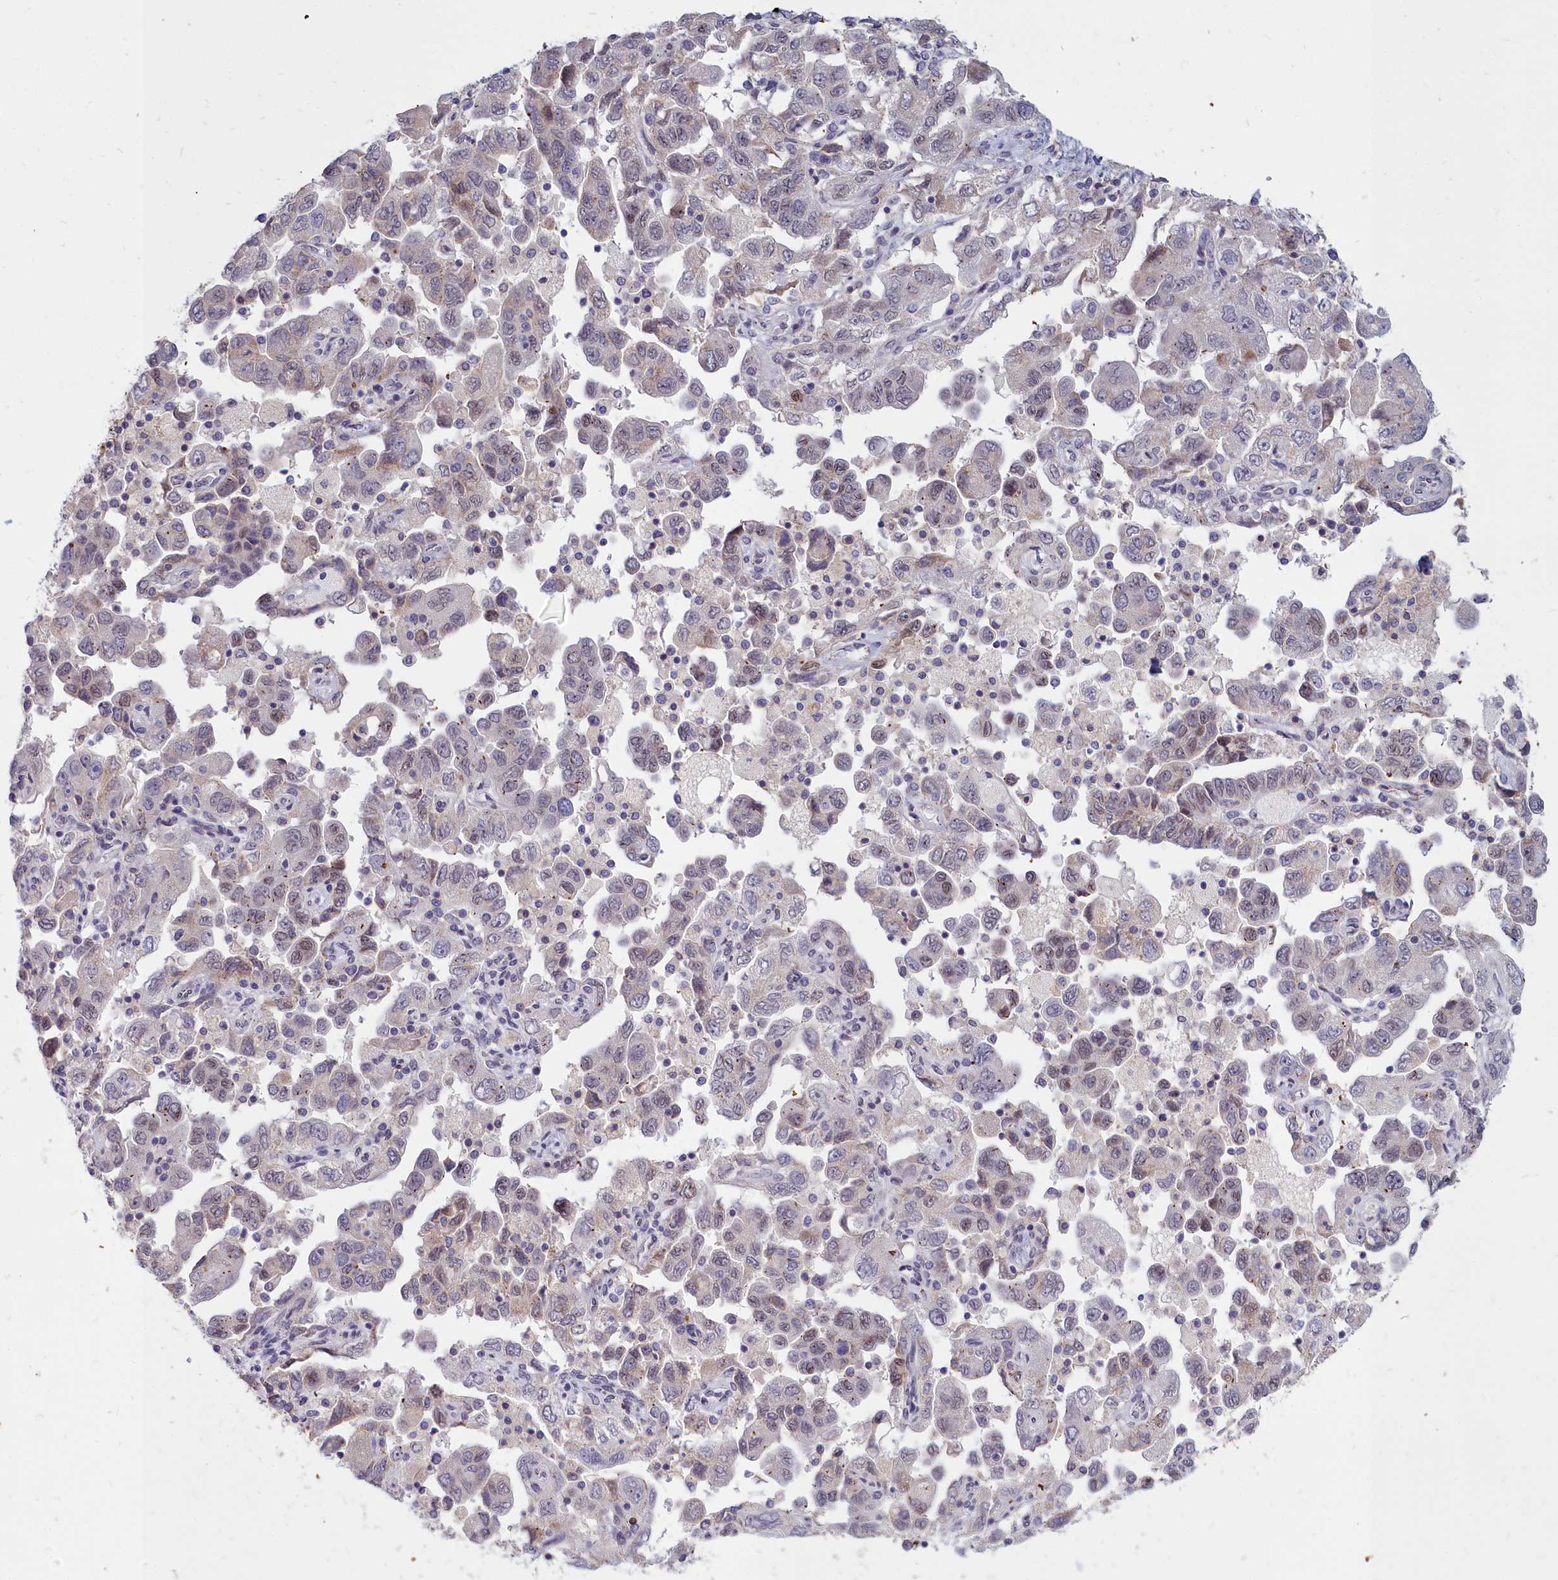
{"staining": {"intensity": "weak", "quantity": "25%-75%", "location": "nuclear"}, "tissue": "ovarian cancer", "cell_type": "Tumor cells", "image_type": "cancer", "snomed": [{"axis": "morphology", "description": "Carcinoma, NOS"}, {"axis": "morphology", "description": "Cystadenocarcinoma, serous, NOS"}, {"axis": "topography", "description": "Ovary"}], "caption": "High-power microscopy captured an immunohistochemistry image of carcinoma (ovarian), revealing weak nuclear positivity in approximately 25%-75% of tumor cells.", "gene": "NOXA1", "patient": {"sex": "female", "age": 69}}